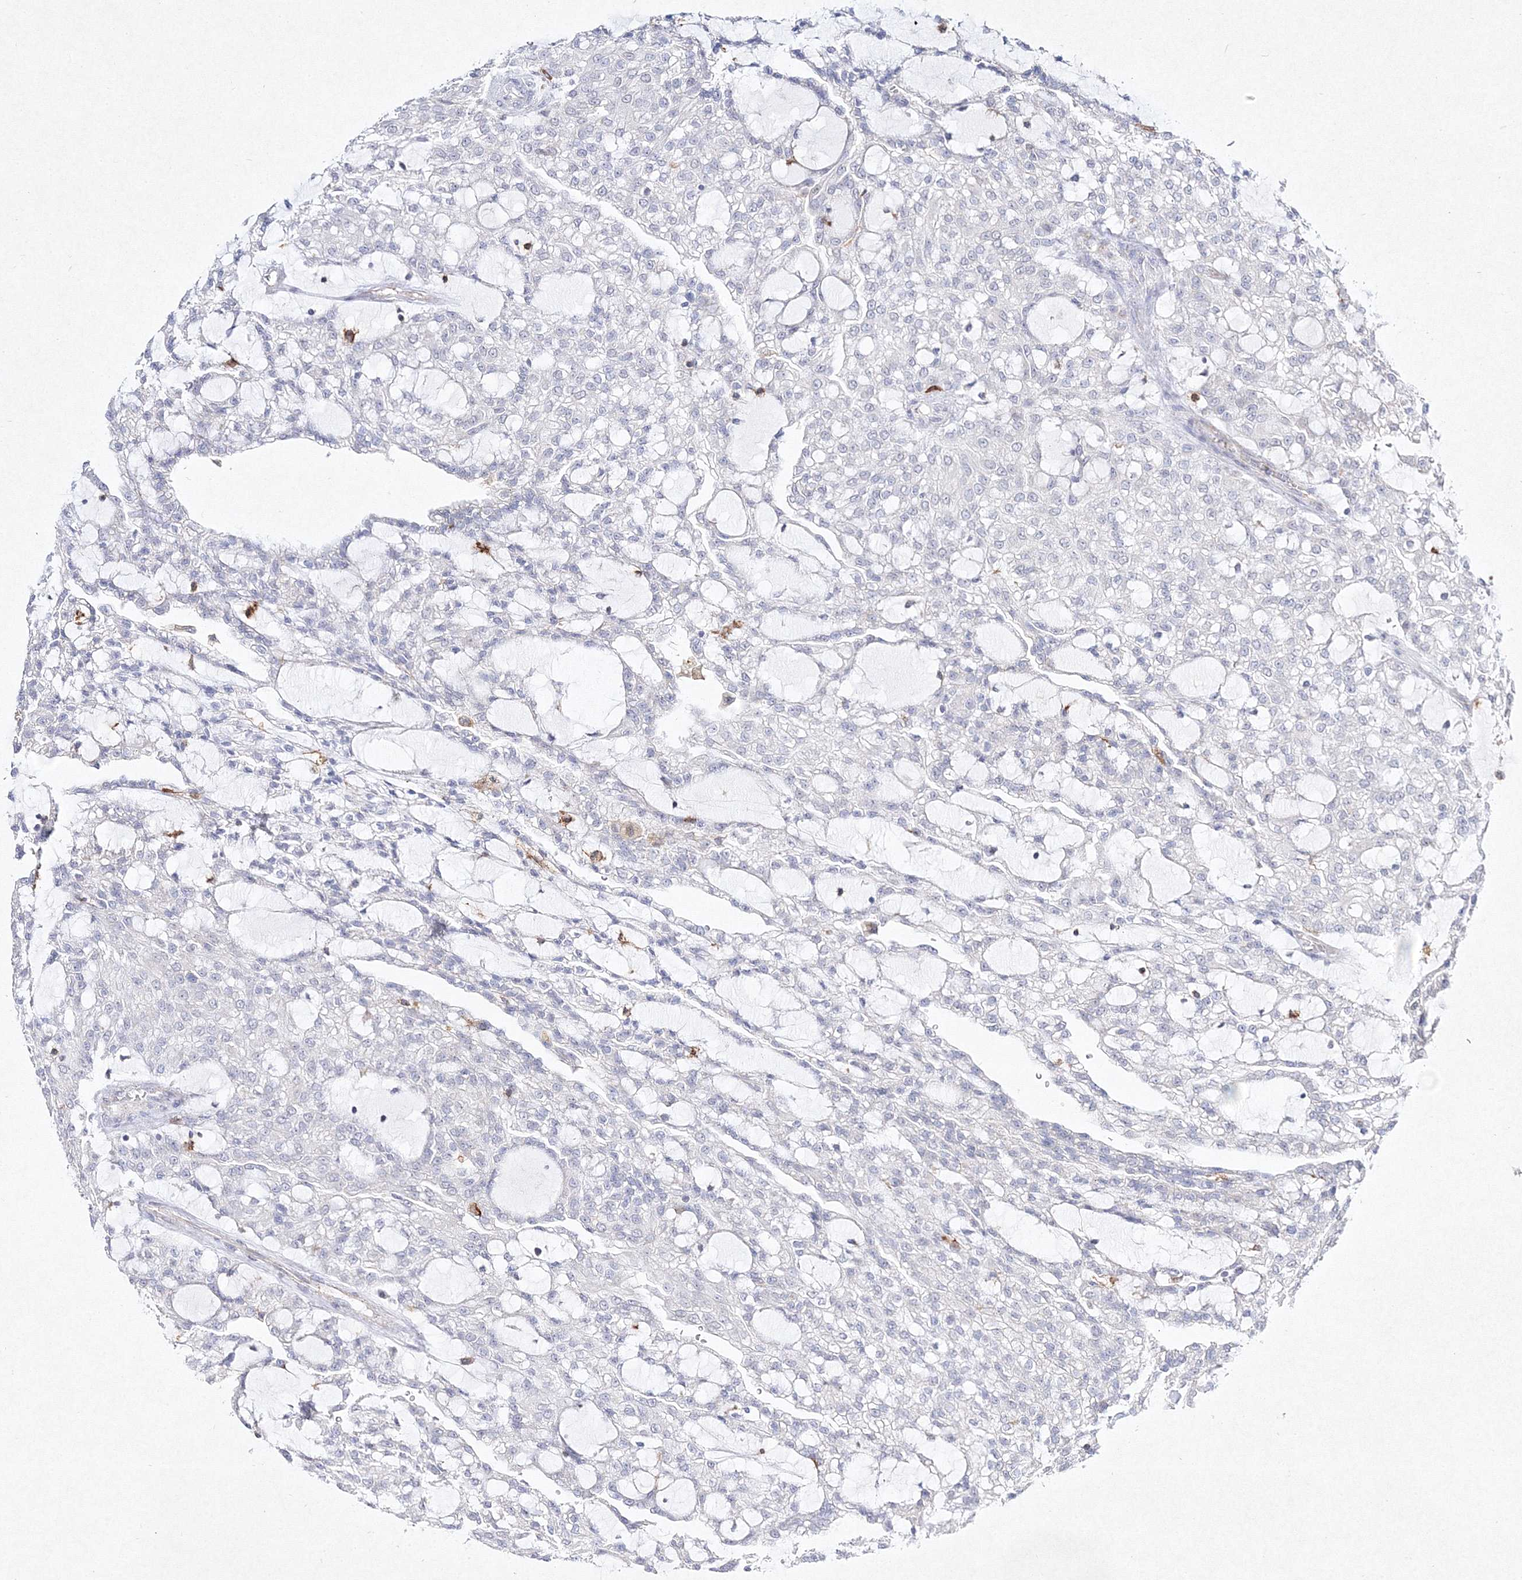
{"staining": {"intensity": "negative", "quantity": "none", "location": "none"}, "tissue": "renal cancer", "cell_type": "Tumor cells", "image_type": "cancer", "snomed": [{"axis": "morphology", "description": "Adenocarcinoma, NOS"}, {"axis": "topography", "description": "Kidney"}], "caption": "Tumor cells show no significant protein positivity in renal cancer.", "gene": "HCST", "patient": {"sex": "male", "age": 63}}